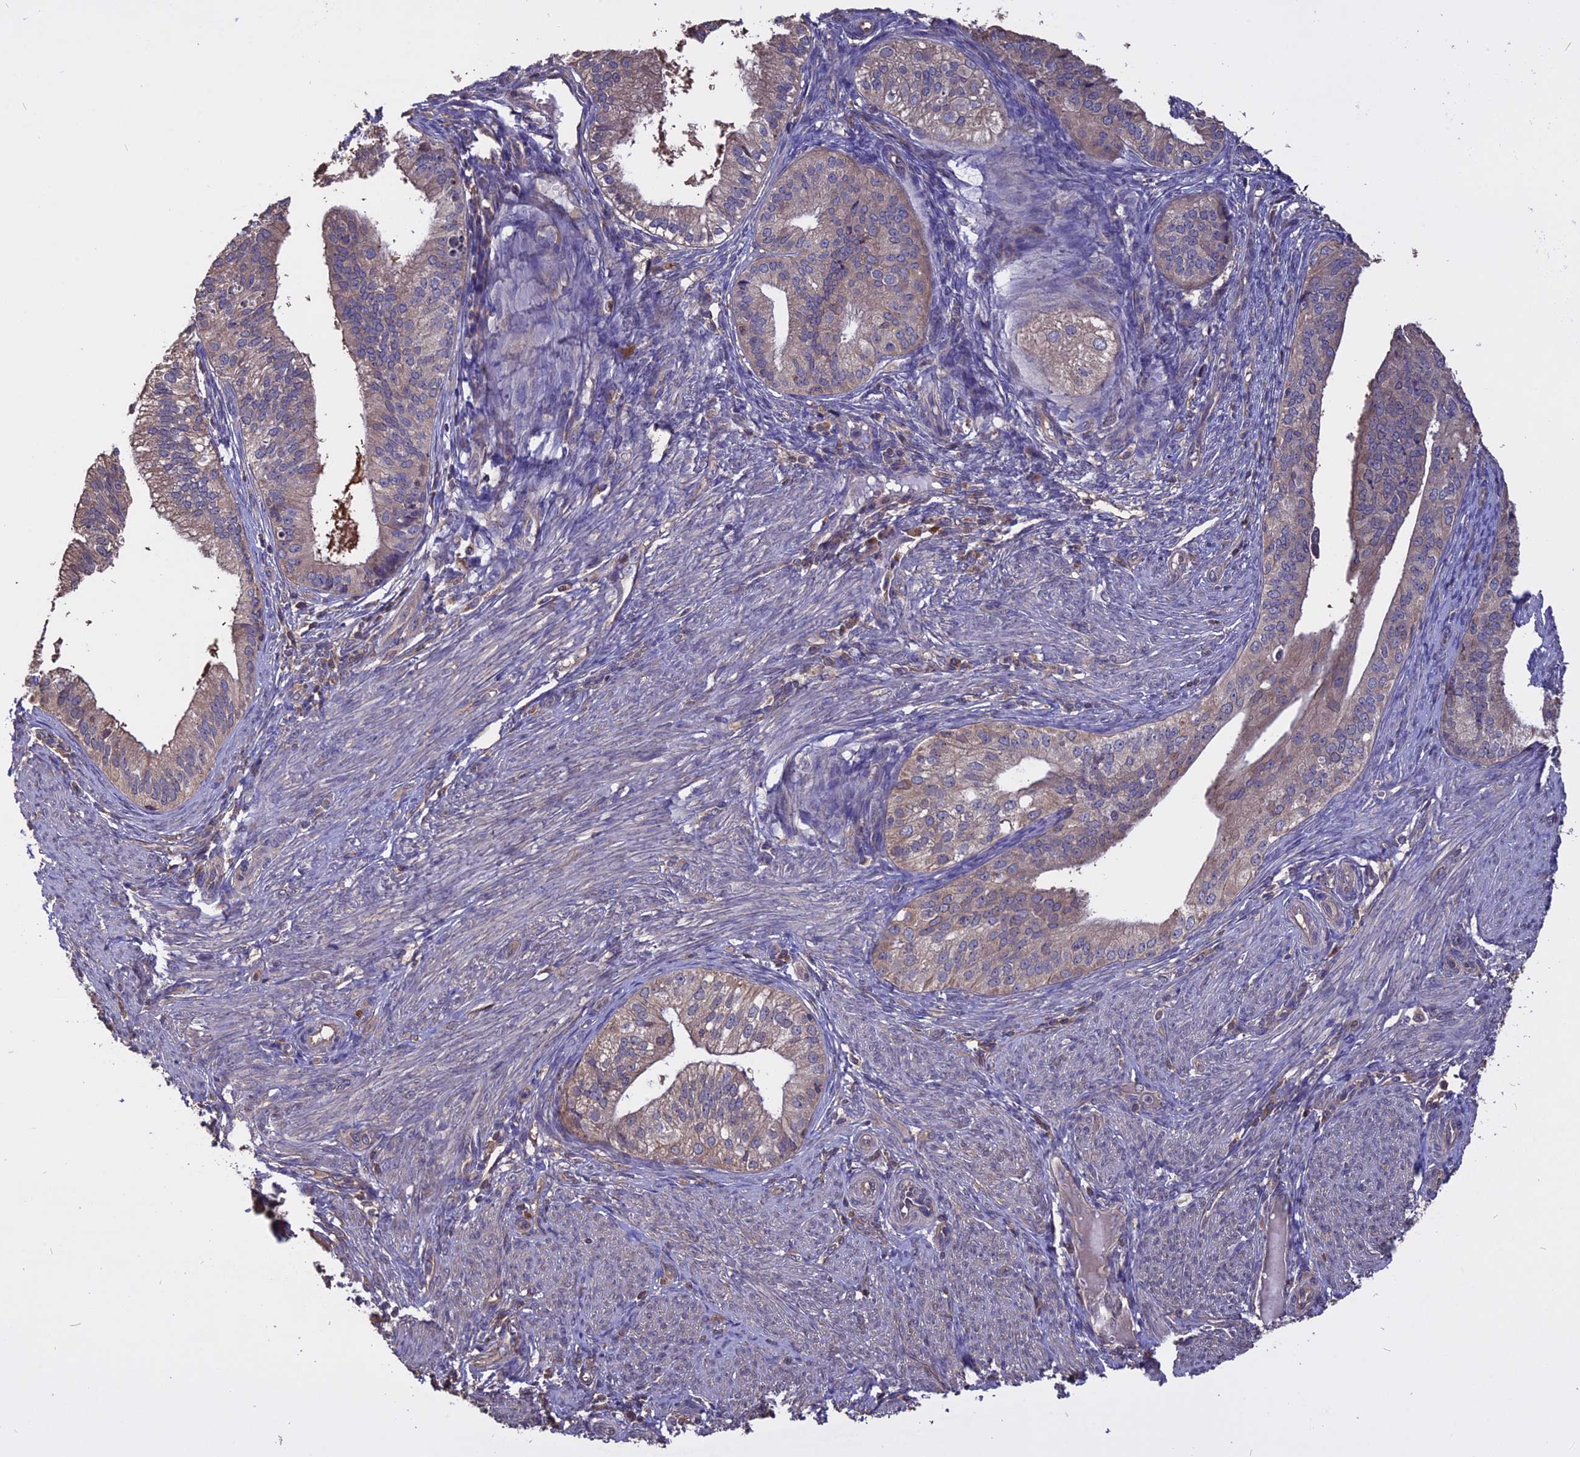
{"staining": {"intensity": "negative", "quantity": "none", "location": "none"}, "tissue": "endometrial cancer", "cell_type": "Tumor cells", "image_type": "cancer", "snomed": [{"axis": "morphology", "description": "Adenocarcinoma, NOS"}, {"axis": "topography", "description": "Endometrium"}], "caption": "Tumor cells show no significant protein expression in adenocarcinoma (endometrial).", "gene": "CARMIL2", "patient": {"sex": "female", "age": 50}}